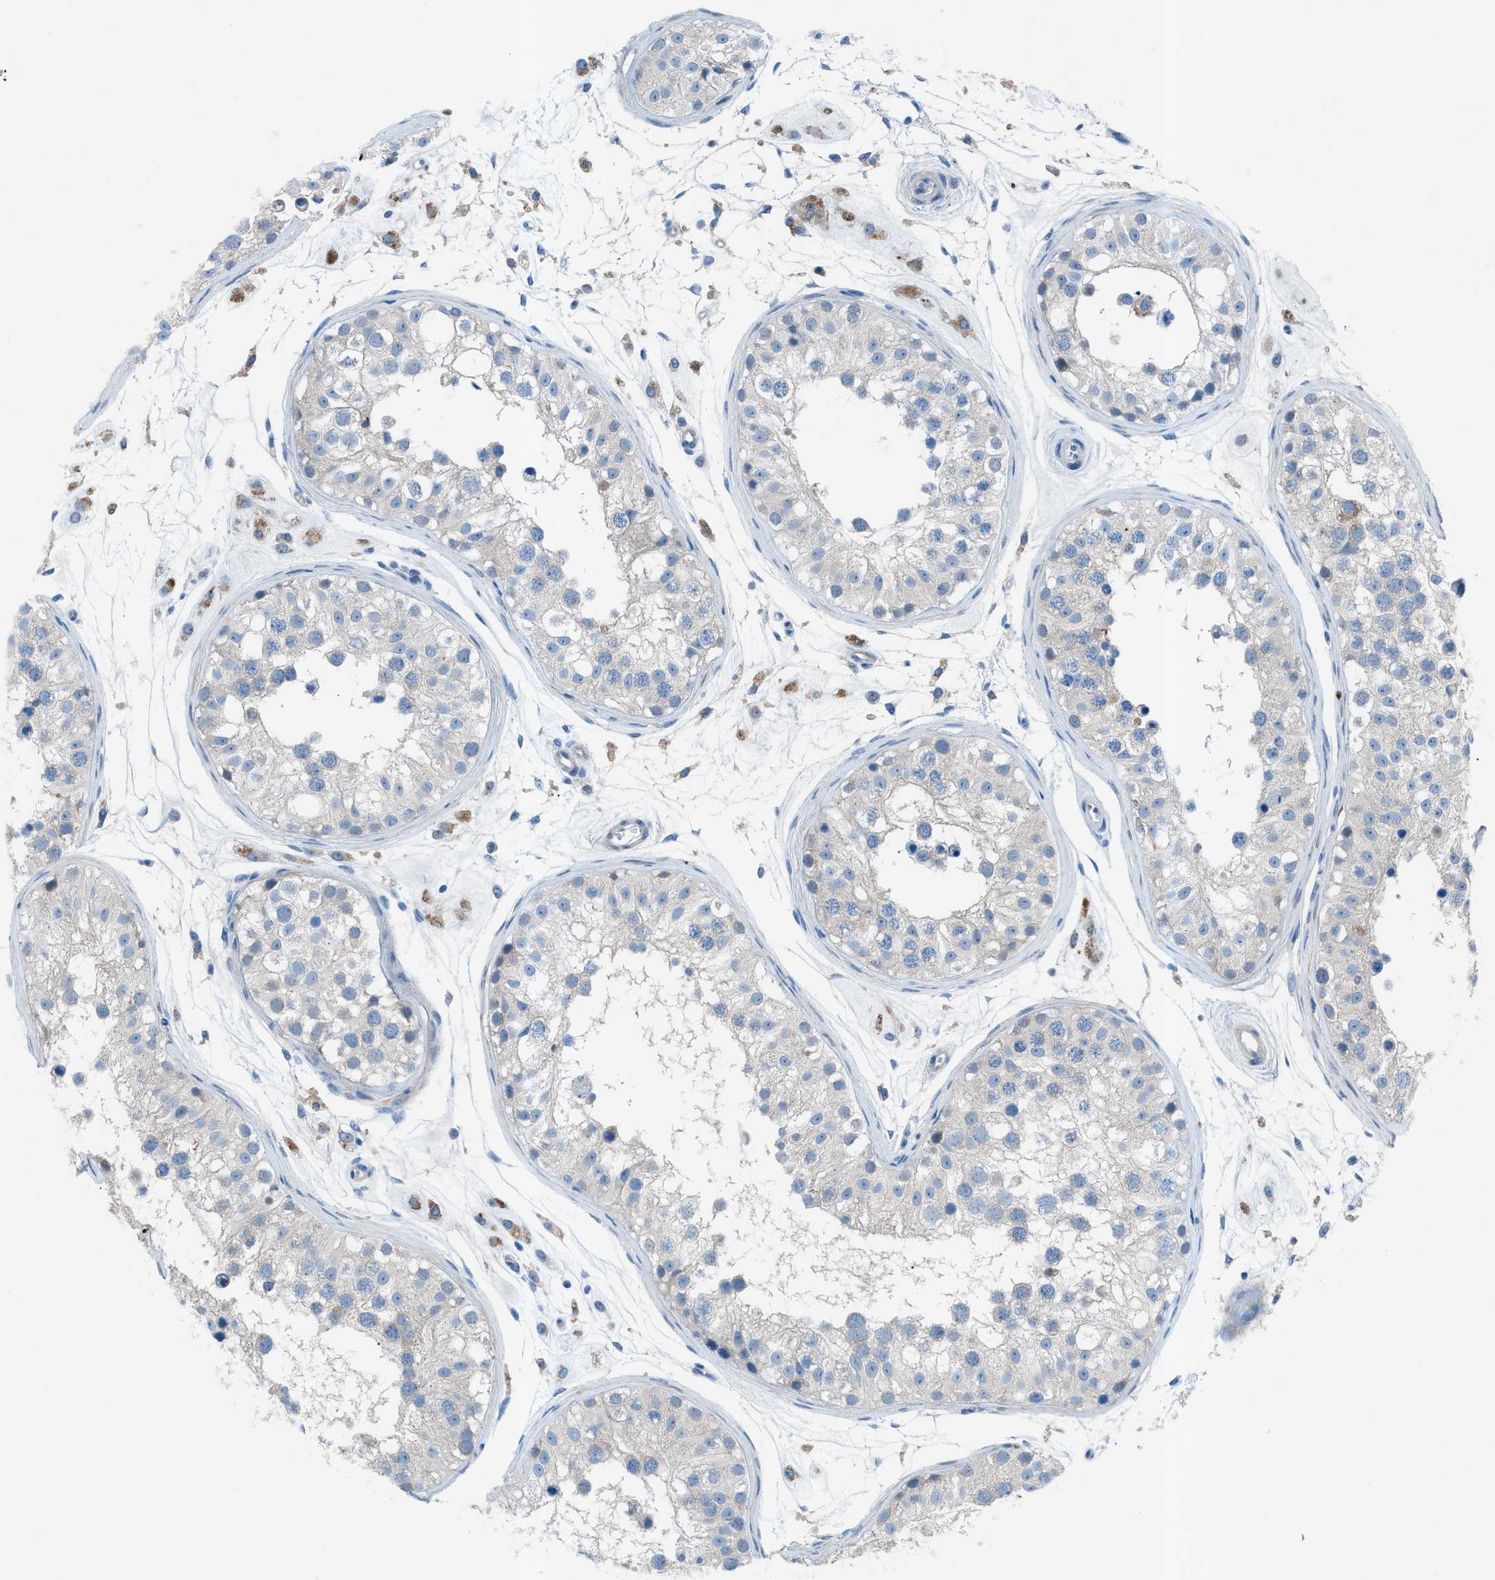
{"staining": {"intensity": "negative", "quantity": "none", "location": "none"}, "tissue": "testis", "cell_type": "Cells in seminiferous ducts", "image_type": "normal", "snomed": [{"axis": "morphology", "description": "Normal tissue, NOS"}, {"axis": "morphology", "description": "Adenocarcinoma, metastatic, NOS"}, {"axis": "topography", "description": "Testis"}], "caption": "Immunohistochemistry photomicrograph of benign testis stained for a protein (brown), which exhibits no expression in cells in seminiferous ducts.", "gene": "C5AR2", "patient": {"sex": "male", "age": 26}}